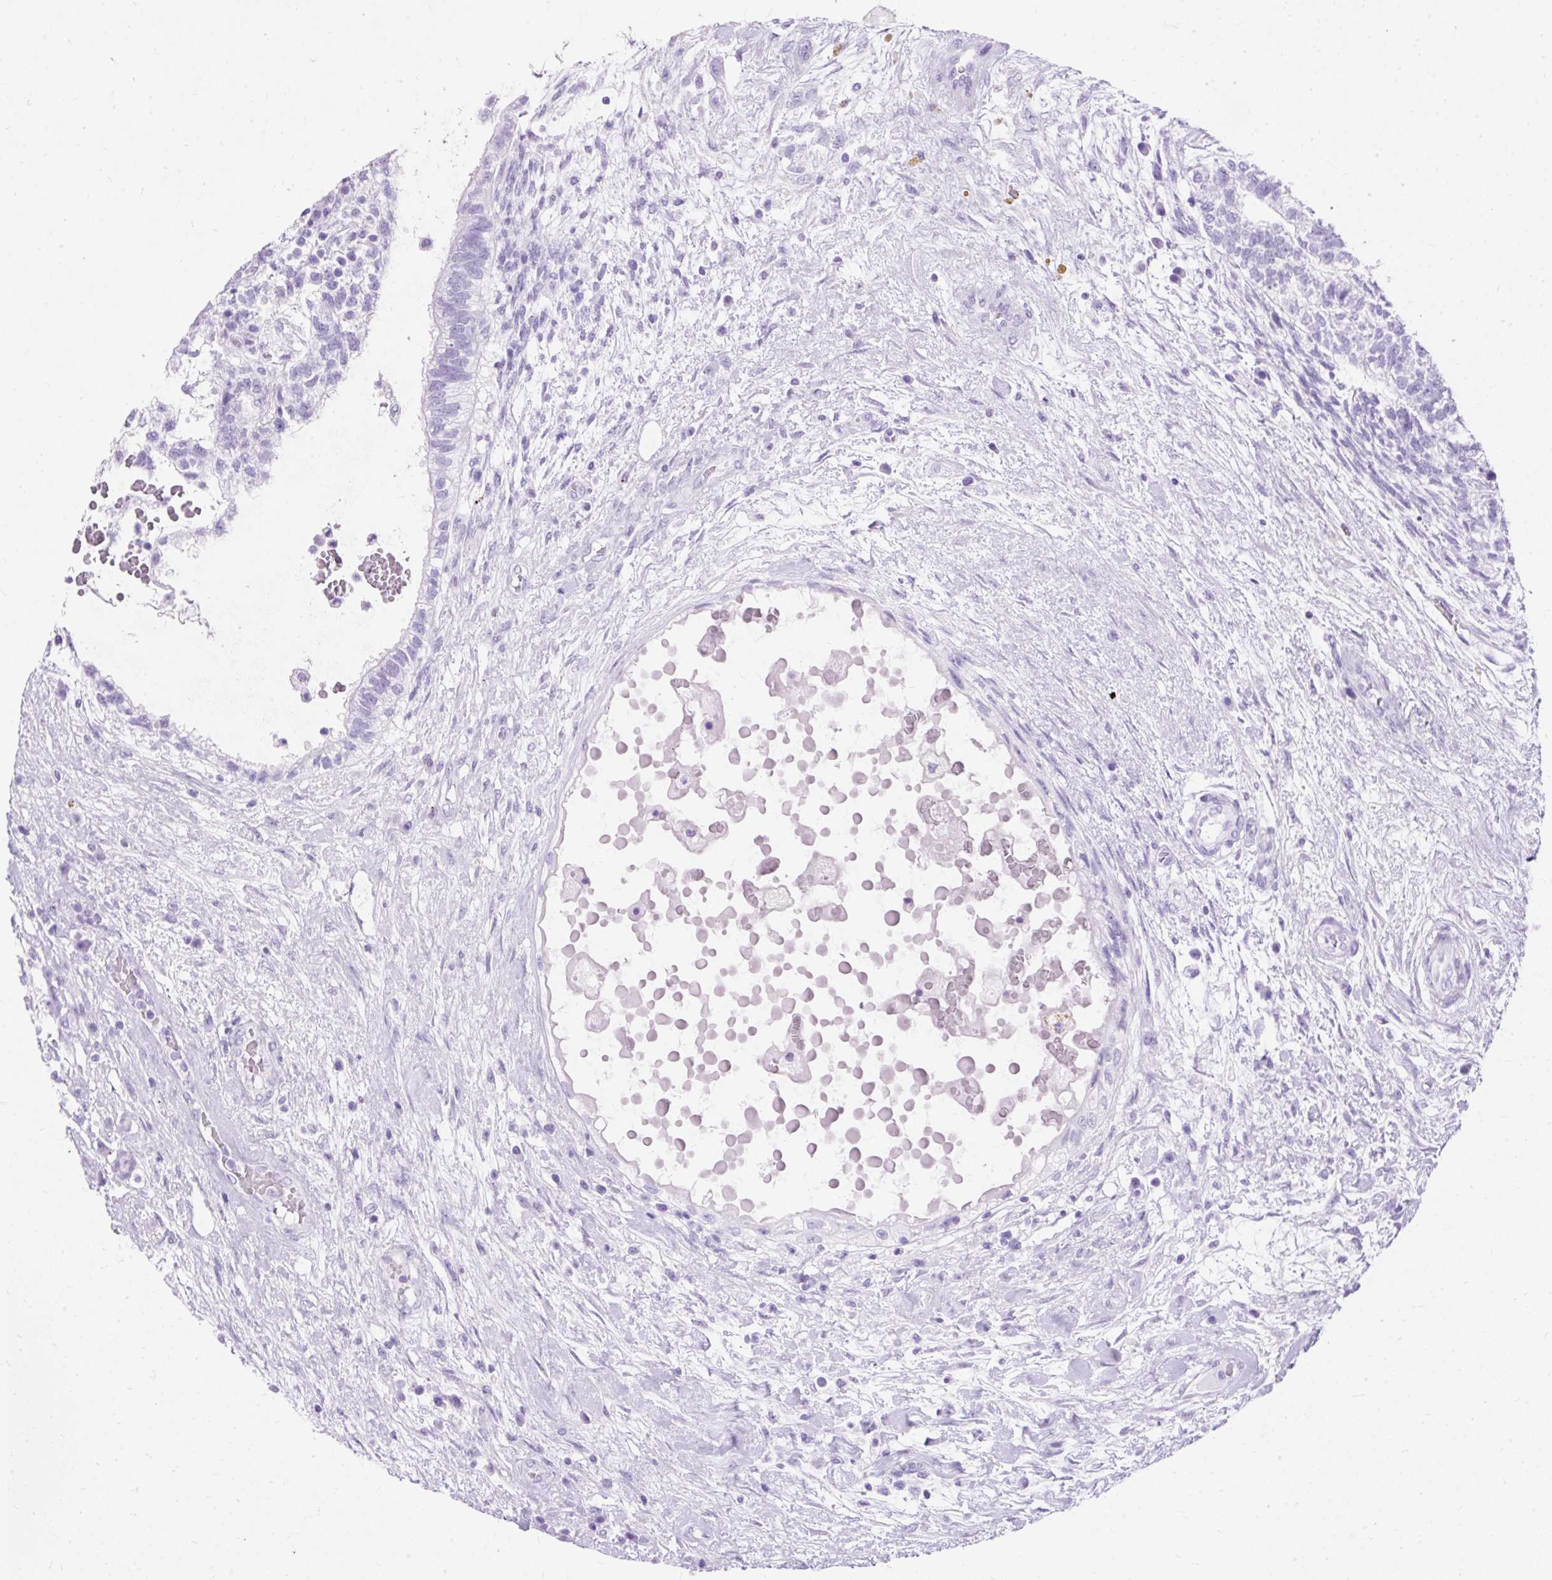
{"staining": {"intensity": "negative", "quantity": "none", "location": "none"}, "tissue": "testis cancer", "cell_type": "Tumor cells", "image_type": "cancer", "snomed": [{"axis": "morphology", "description": "Normal tissue, NOS"}, {"axis": "morphology", "description": "Carcinoma, Embryonal, NOS"}, {"axis": "topography", "description": "Testis"}], "caption": "A high-resolution image shows immunohistochemistry staining of embryonal carcinoma (testis), which displays no significant positivity in tumor cells.", "gene": "PVALB", "patient": {"sex": "male", "age": 32}}